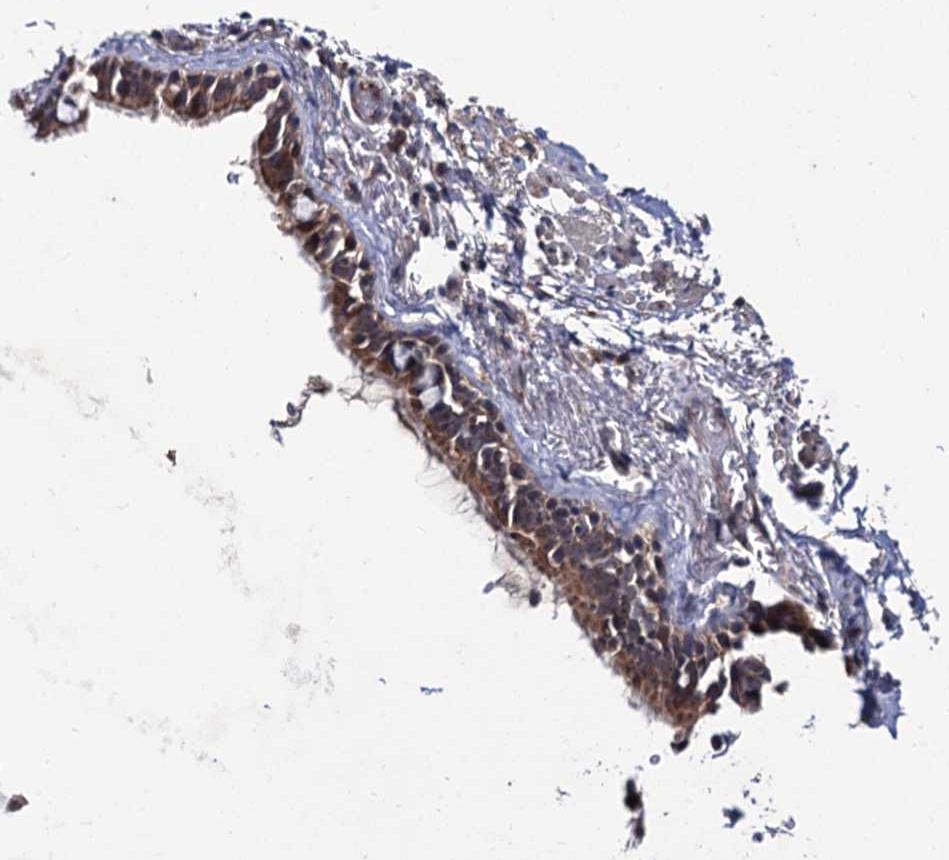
{"staining": {"intensity": "moderate", "quantity": "25%-75%", "location": "cytoplasmic/membranous"}, "tissue": "bronchus", "cell_type": "Respiratory epithelial cells", "image_type": "normal", "snomed": [{"axis": "morphology", "description": "Normal tissue, NOS"}, {"axis": "topography", "description": "Cartilage tissue"}], "caption": "Bronchus stained with immunohistochemistry reveals moderate cytoplasmic/membranous positivity in about 25%-75% of respiratory epithelial cells.", "gene": "LRRC63", "patient": {"sex": "male", "age": 63}}